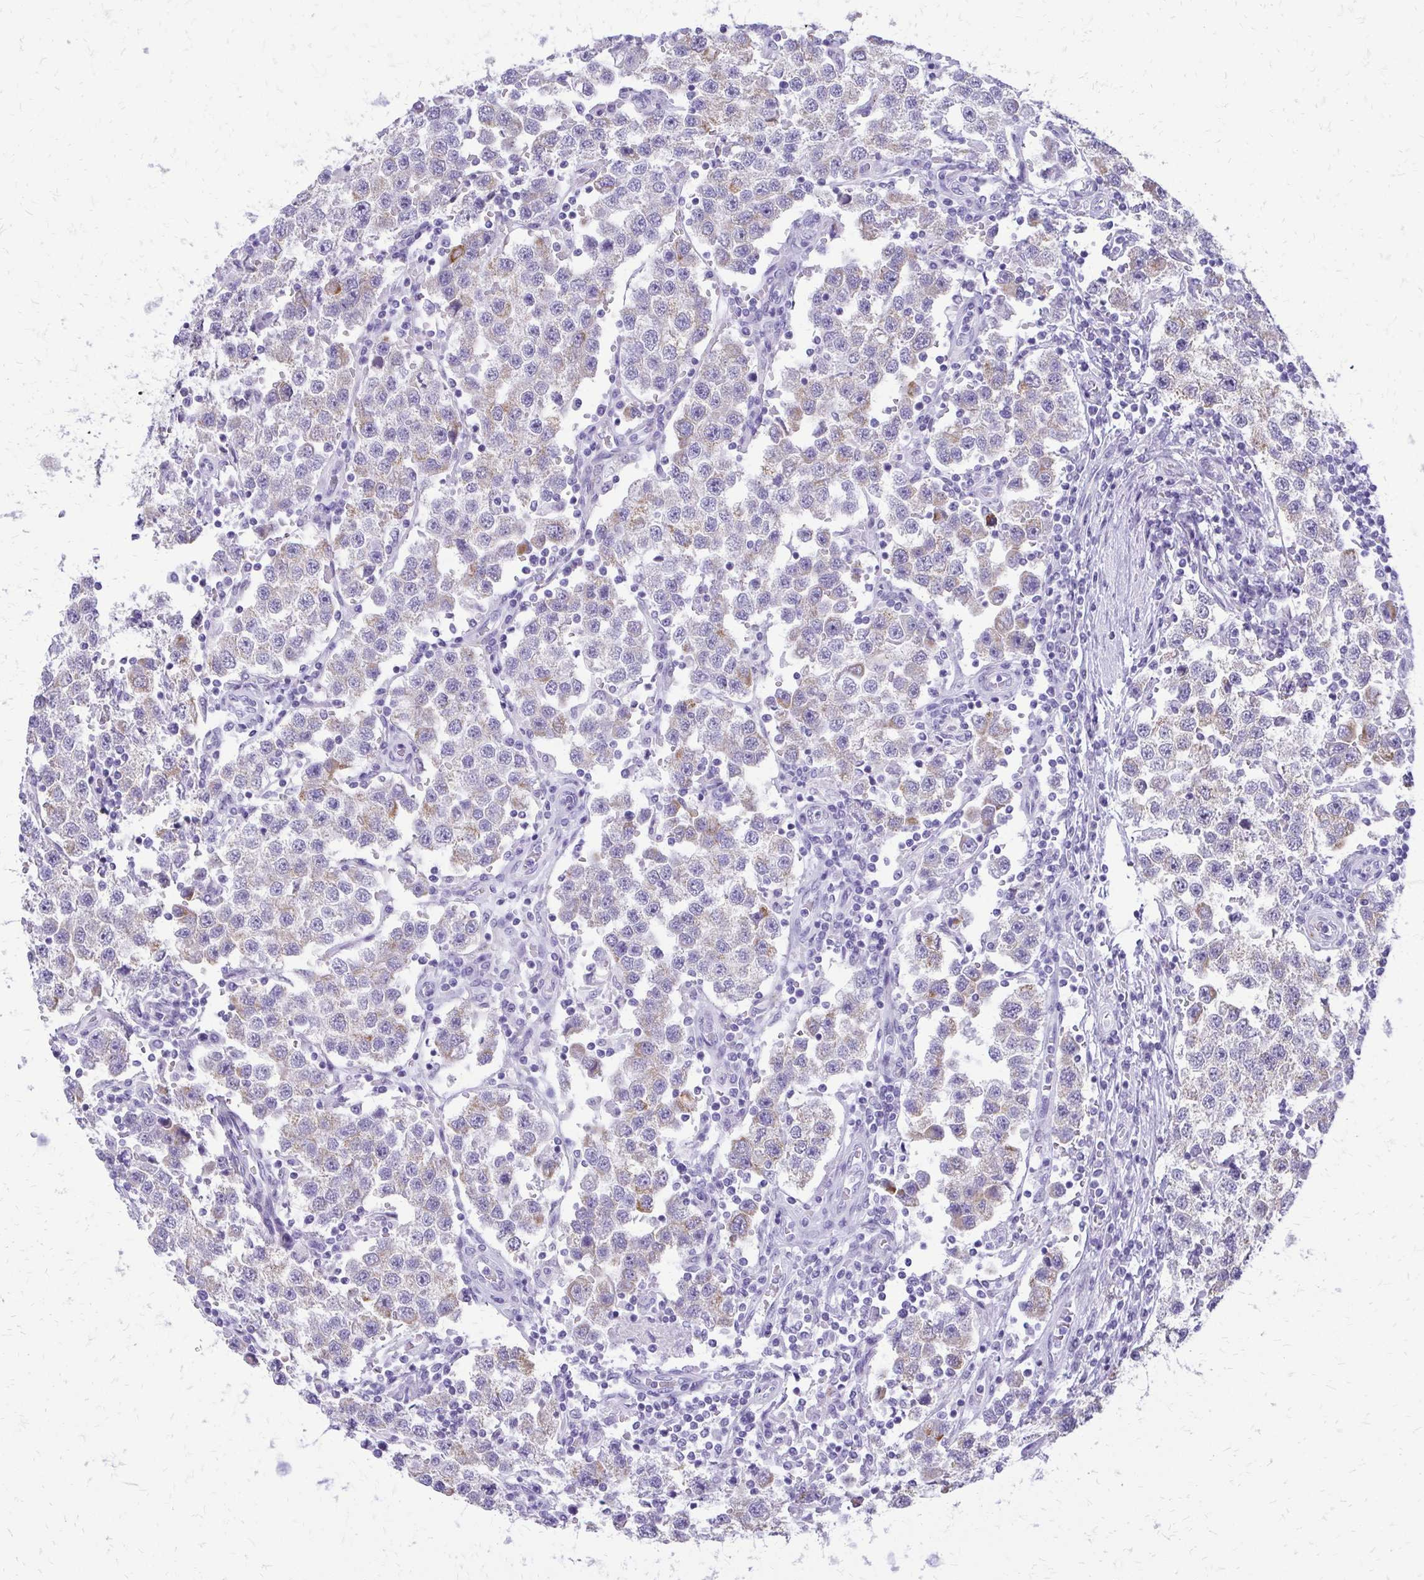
{"staining": {"intensity": "weak", "quantity": "<25%", "location": "cytoplasmic/membranous"}, "tissue": "testis cancer", "cell_type": "Tumor cells", "image_type": "cancer", "snomed": [{"axis": "morphology", "description": "Seminoma, NOS"}, {"axis": "topography", "description": "Testis"}], "caption": "DAB immunohistochemical staining of testis cancer reveals no significant positivity in tumor cells.", "gene": "FAM162B", "patient": {"sex": "male", "age": 37}}